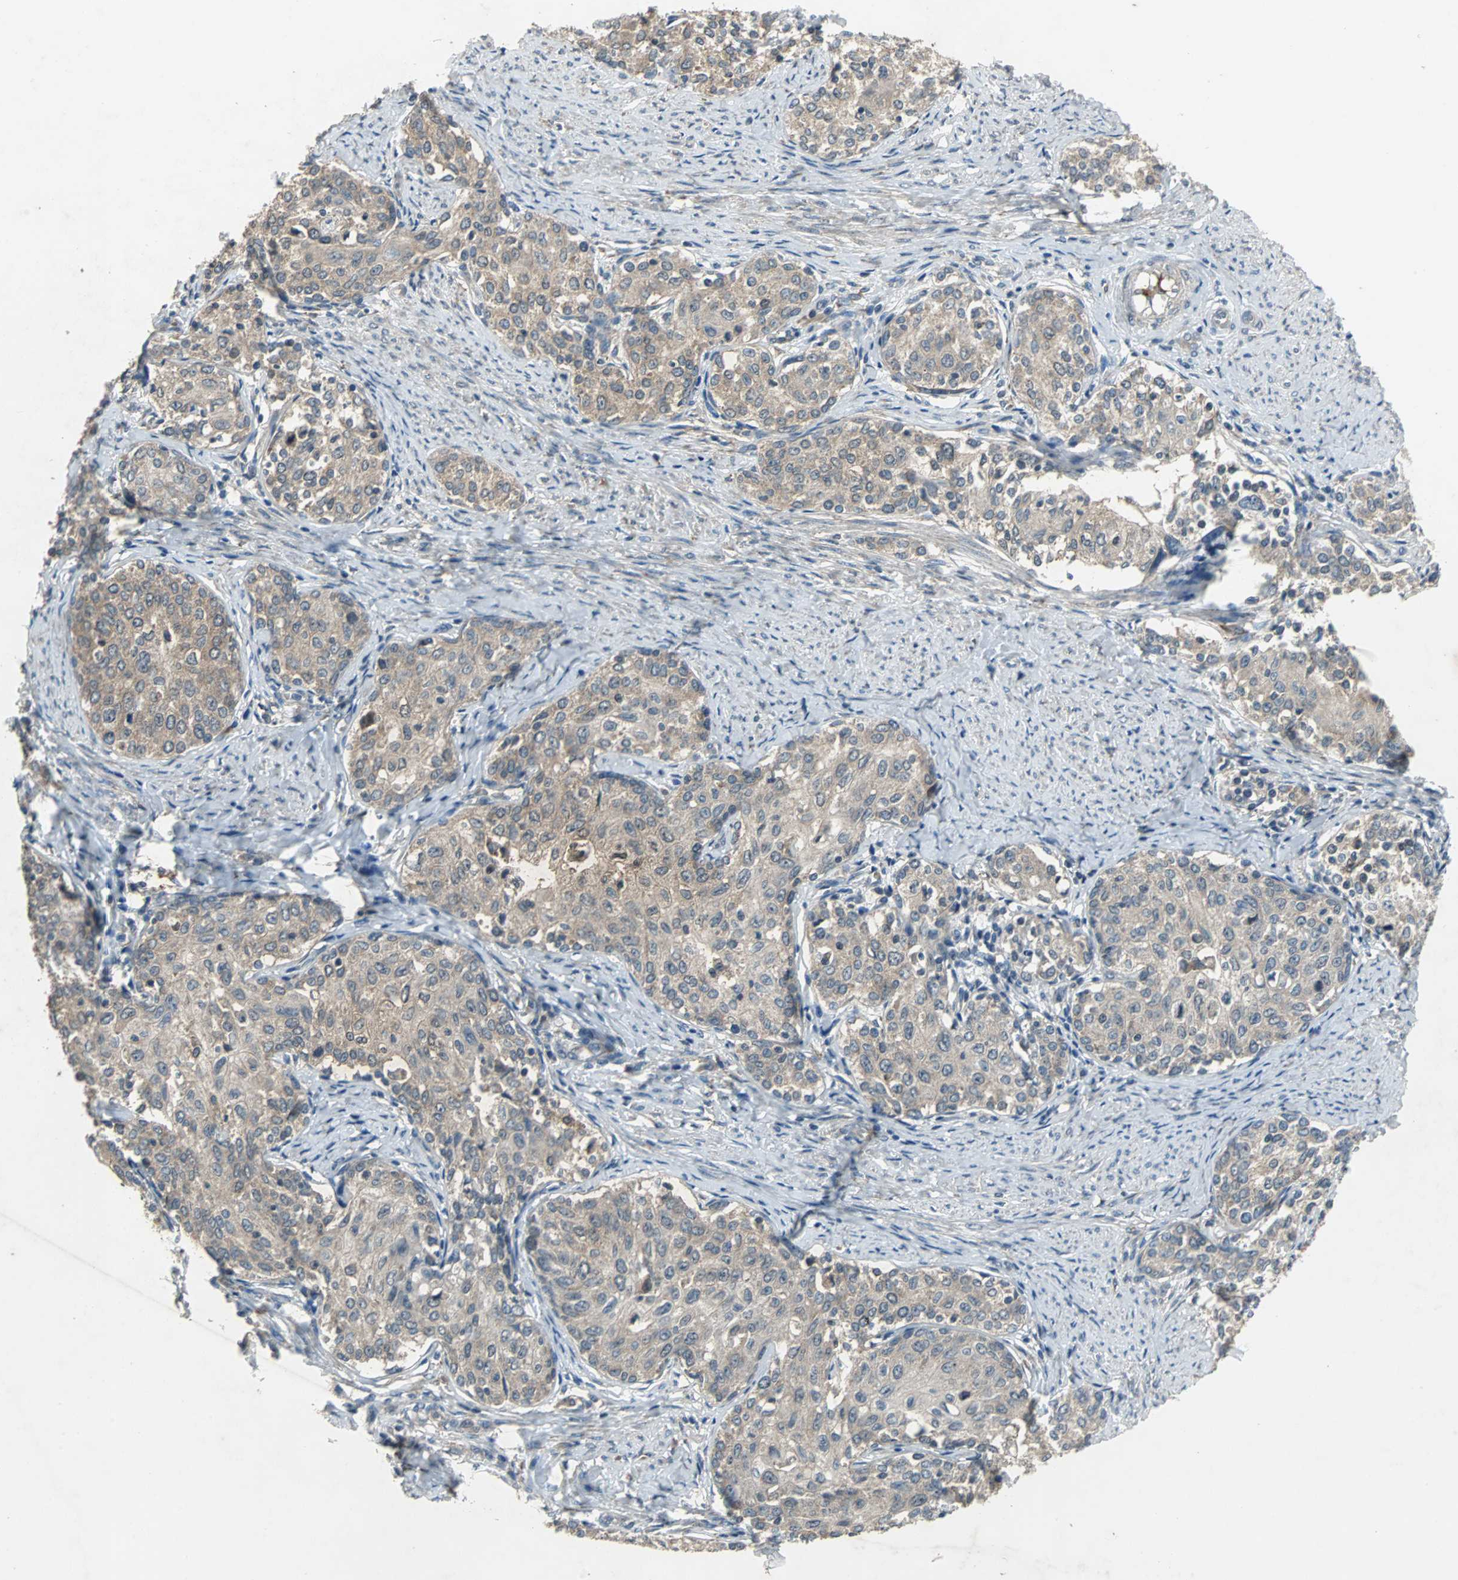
{"staining": {"intensity": "weak", "quantity": ">75%", "location": "cytoplasmic/membranous"}, "tissue": "cervical cancer", "cell_type": "Tumor cells", "image_type": "cancer", "snomed": [{"axis": "morphology", "description": "Squamous cell carcinoma, NOS"}, {"axis": "morphology", "description": "Adenocarcinoma, NOS"}, {"axis": "topography", "description": "Cervix"}], "caption": "A low amount of weak cytoplasmic/membranous positivity is identified in approximately >75% of tumor cells in cervical cancer (adenocarcinoma) tissue. The staining is performed using DAB (3,3'-diaminobenzidine) brown chromogen to label protein expression. The nuclei are counter-stained blue using hematoxylin.", "gene": "SOS1", "patient": {"sex": "female", "age": 52}}